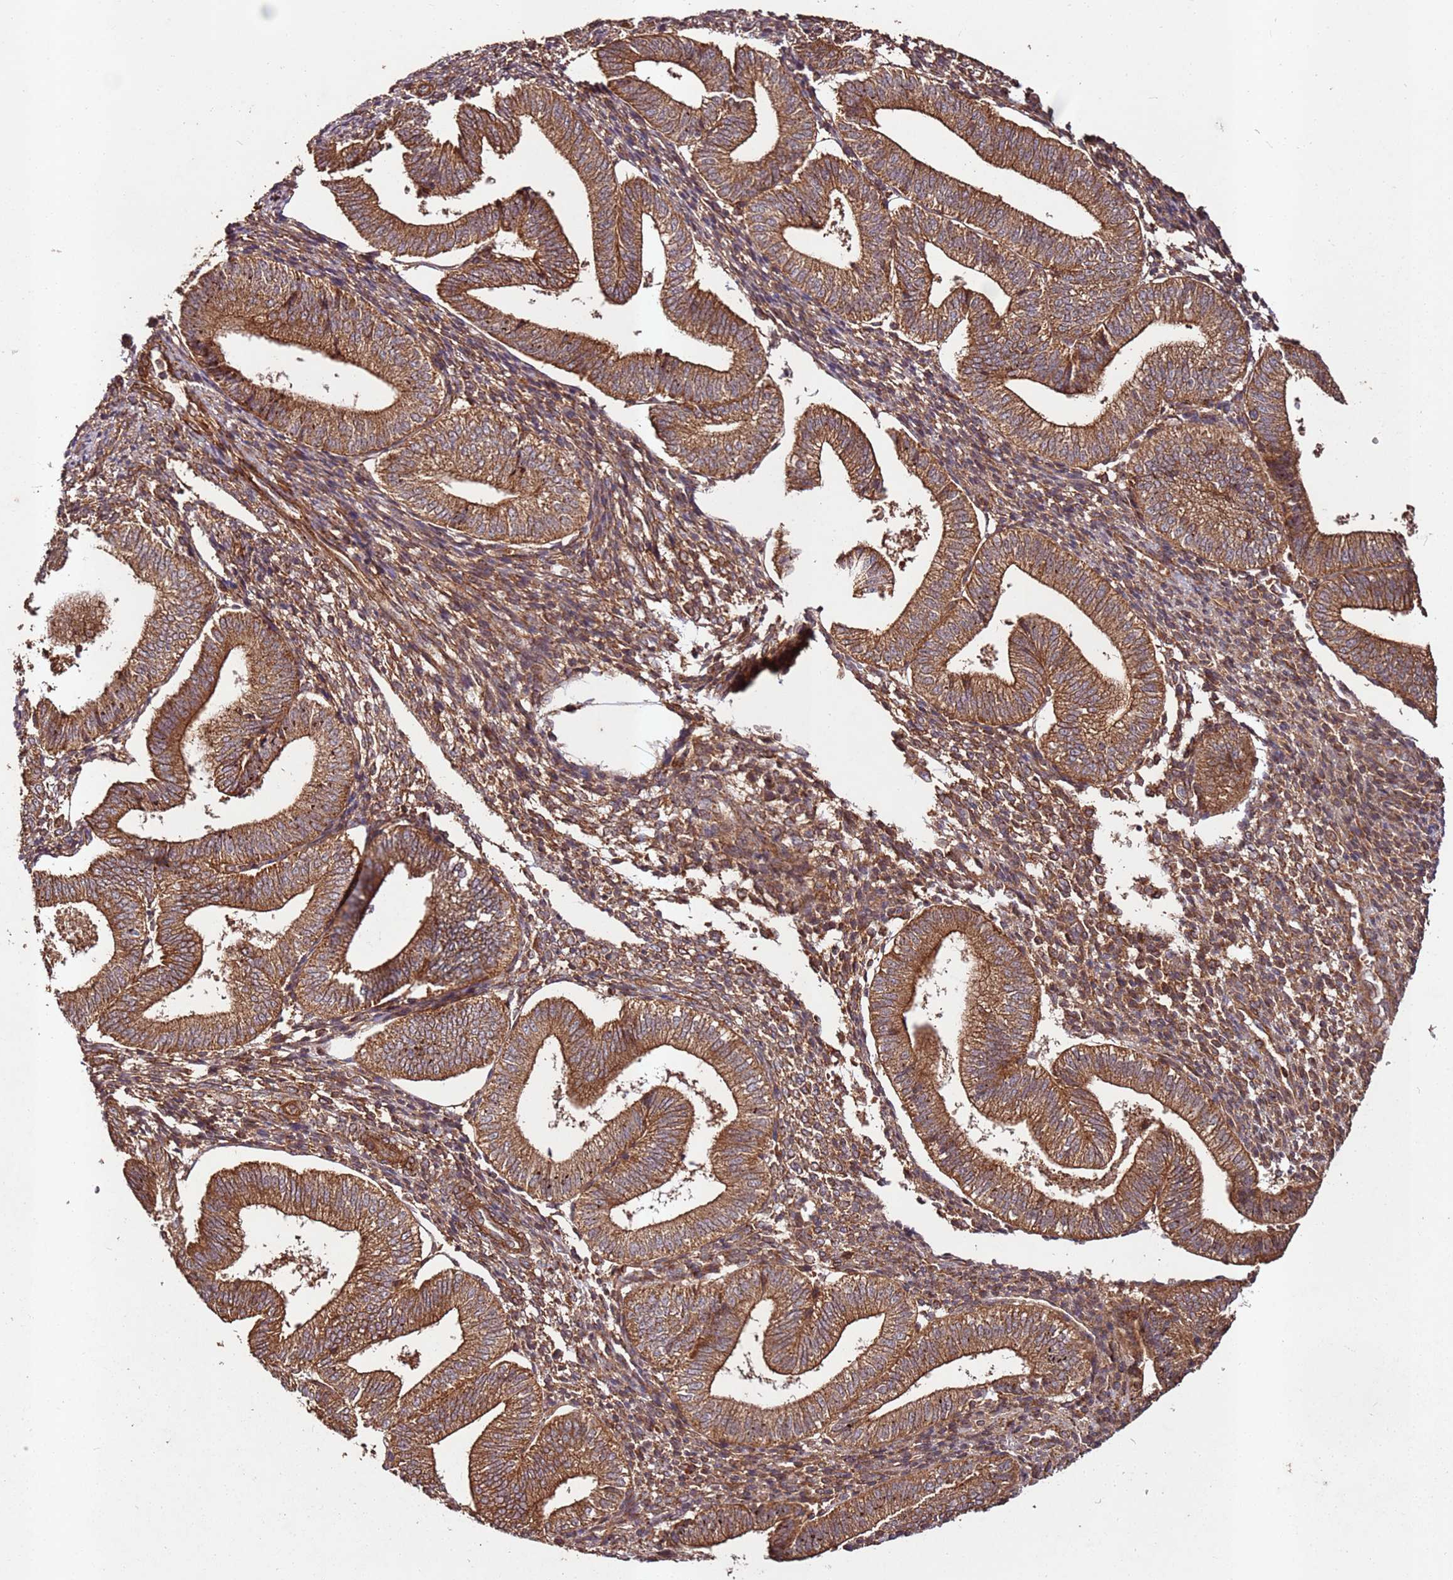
{"staining": {"intensity": "strong", "quantity": "25%-75%", "location": "cytoplasmic/membranous"}, "tissue": "endometrium", "cell_type": "Cells in endometrial stroma", "image_type": "normal", "snomed": [{"axis": "morphology", "description": "Normal tissue, NOS"}, {"axis": "topography", "description": "Endometrium"}], "caption": "Protein expression analysis of benign endometrium exhibits strong cytoplasmic/membranous positivity in approximately 25%-75% of cells in endometrial stroma.", "gene": "FAM186A", "patient": {"sex": "female", "age": 34}}